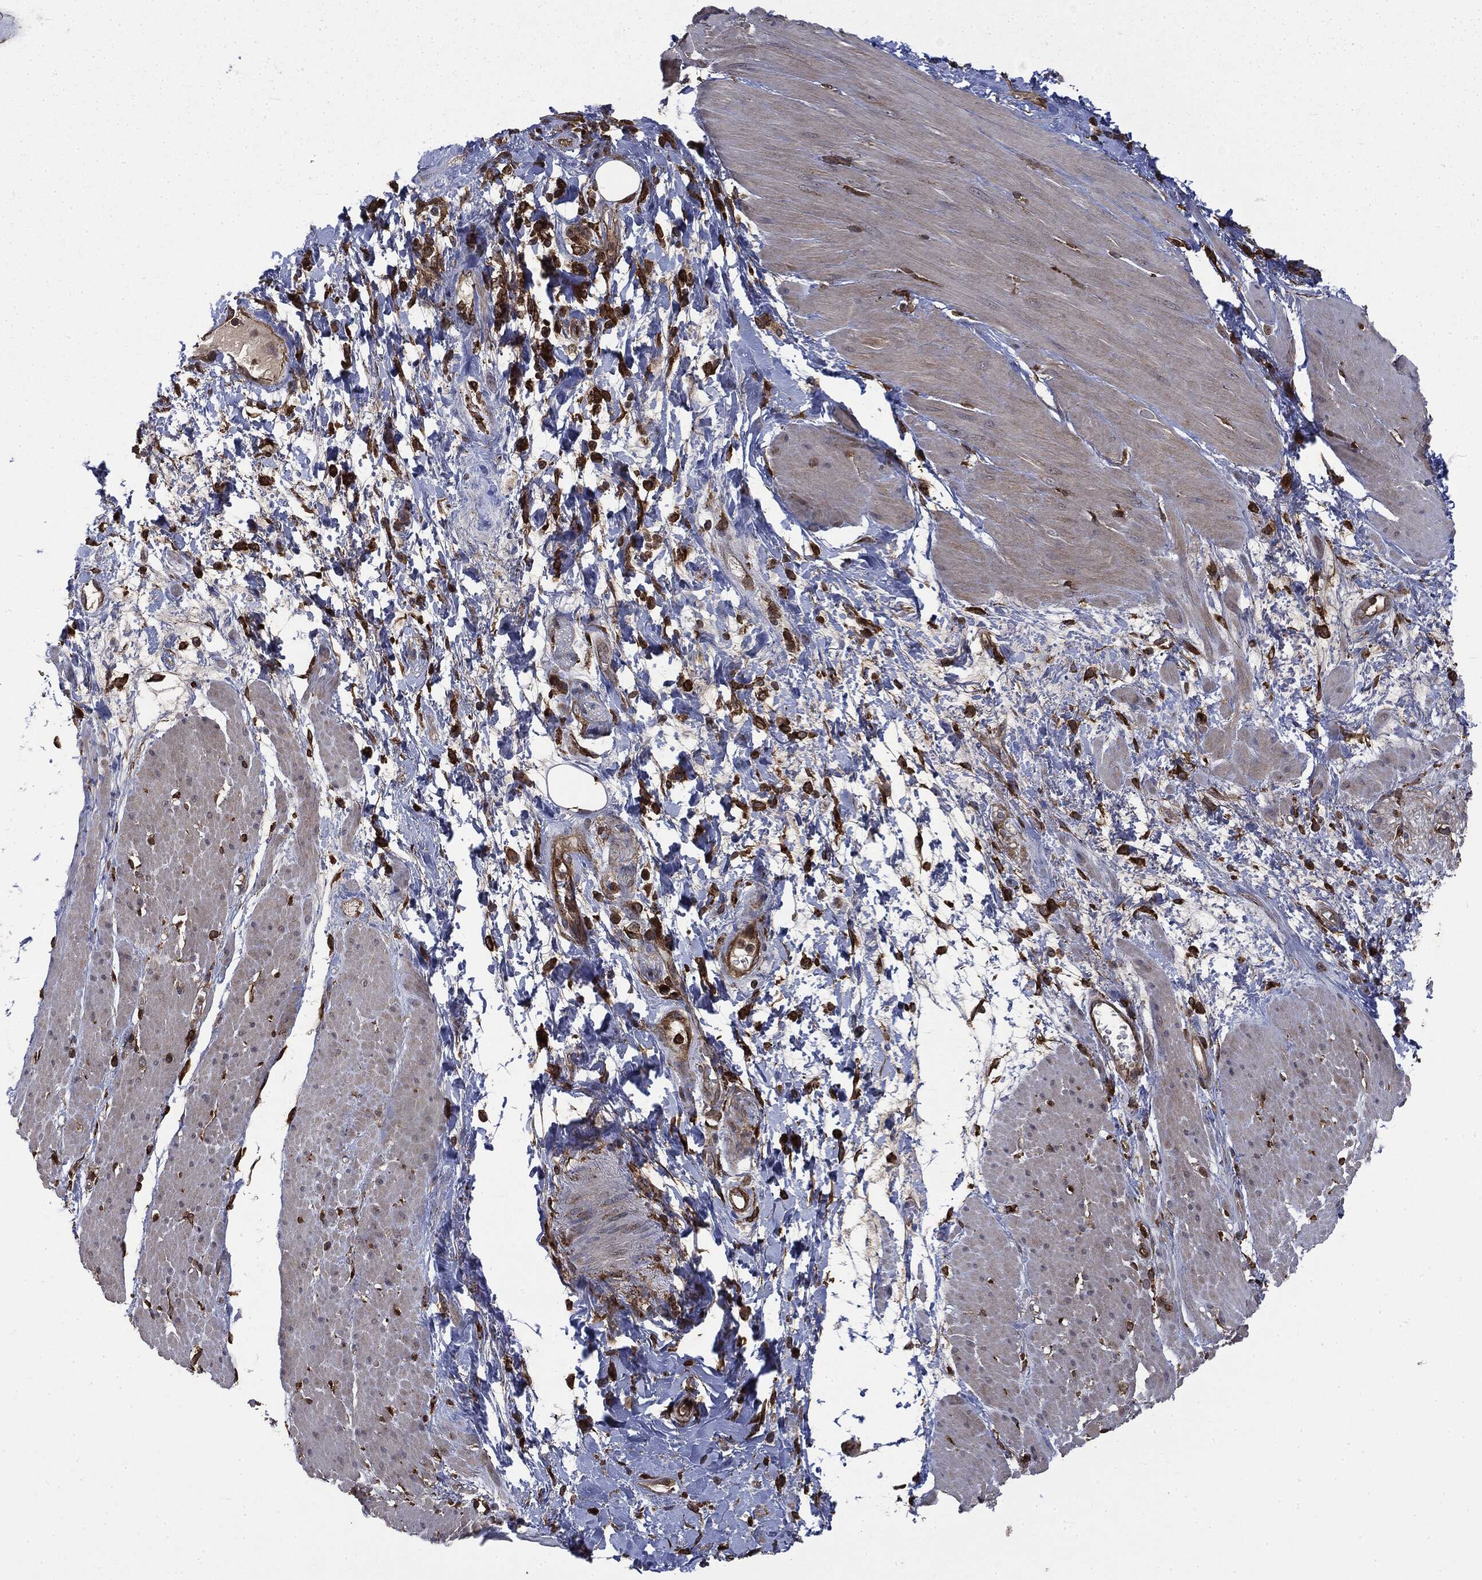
{"staining": {"intensity": "negative", "quantity": "none", "location": "none"}, "tissue": "smooth muscle", "cell_type": "Smooth muscle cells", "image_type": "normal", "snomed": [{"axis": "morphology", "description": "Normal tissue, NOS"}, {"axis": "topography", "description": "Soft tissue"}, {"axis": "topography", "description": "Smooth muscle"}], "caption": "This image is of unremarkable smooth muscle stained with IHC to label a protein in brown with the nuclei are counter-stained blue. There is no staining in smooth muscle cells. (DAB immunohistochemistry visualized using brightfield microscopy, high magnification).", "gene": "SNX5", "patient": {"sex": "male", "age": 72}}